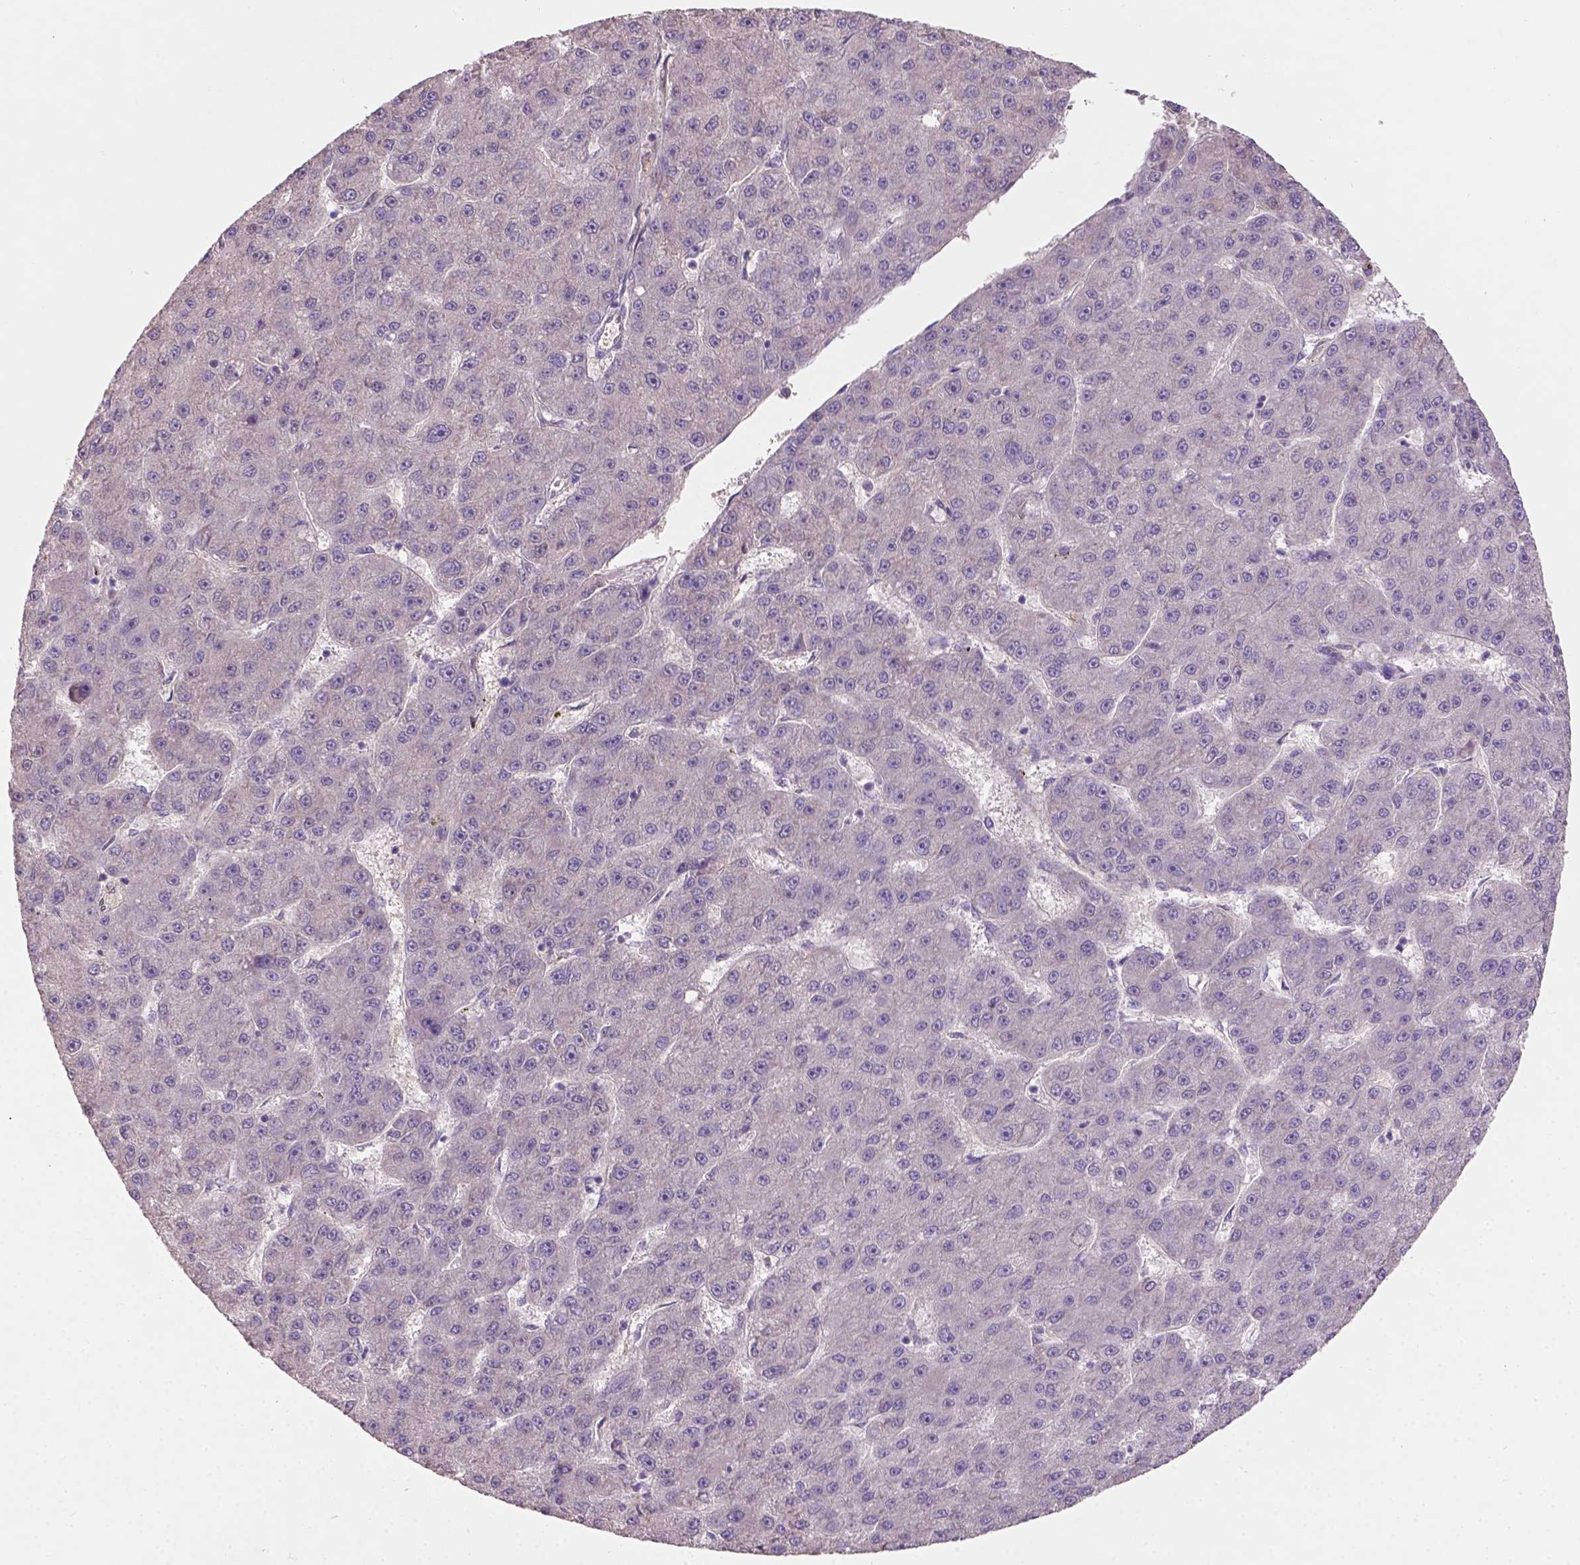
{"staining": {"intensity": "negative", "quantity": "none", "location": "none"}, "tissue": "liver cancer", "cell_type": "Tumor cells", "image_type": "cancer", "snomed": [{"axis": "morphology", "description": "Carcinoma, Hepatocellular, NOS"}, {"axis": "topography", "description": "Liver"}], "caption": "Tumor cells show no significant staining in liver cancer (hepatocellular carcinoma).", "gene": "SOX17", "patient": {"sex": "male", "age": 67}}